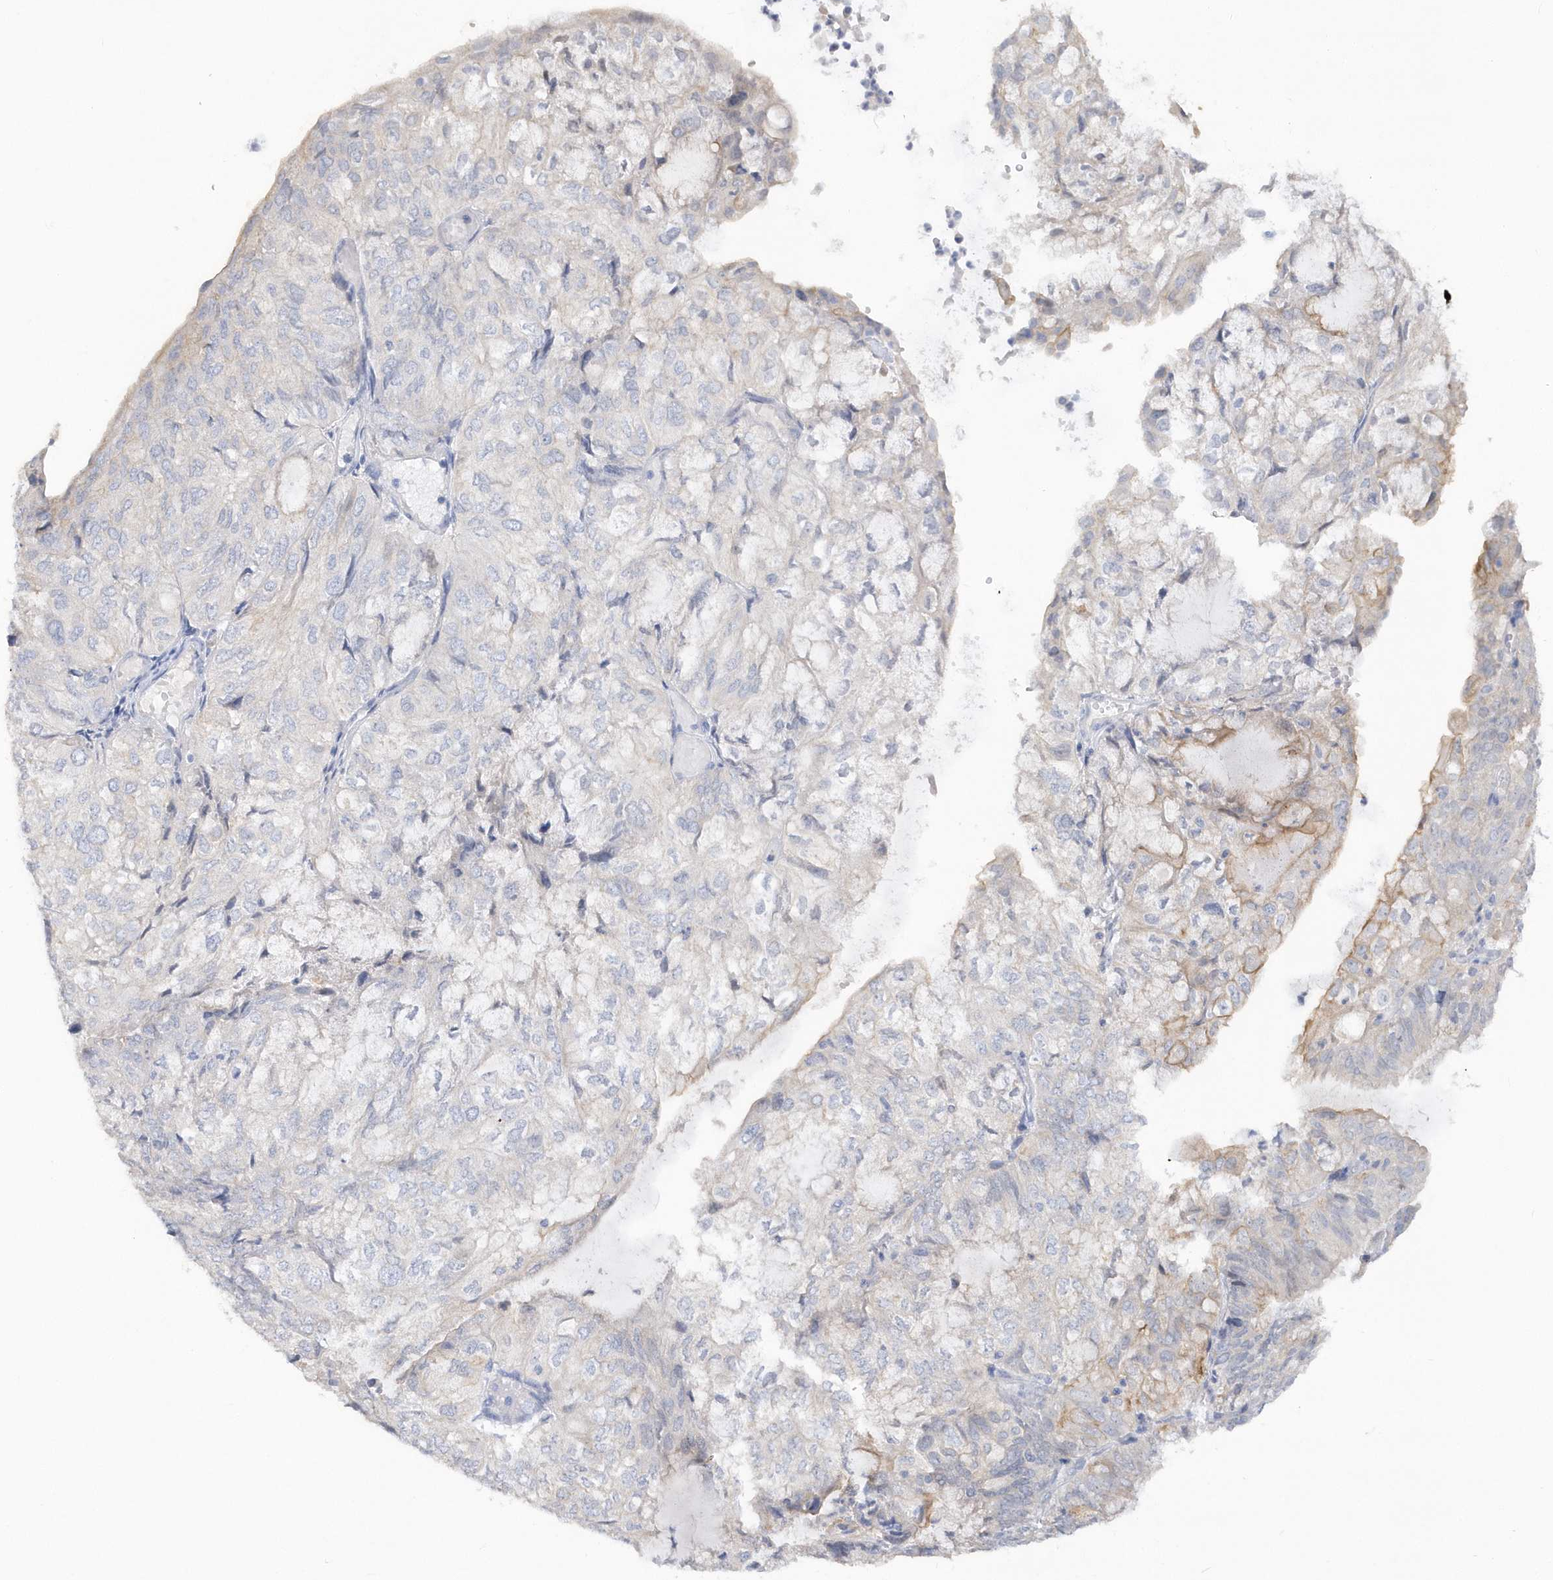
{"staining": {"intensity": "weak", "quantity": "<25%", "location": "cytoplasmic/membranous"}, "tissue": "endometrial cancer", "cell_type": "Tumor cells", "image_type": "cancer", "snomed": [{"axis": "morphology", "description": "Adenocarcinoma, NOS"}, {"axis": "topography", "description": "Endometrium"}], "caption": "Immunohistochemistry photomicrograph of endometrial adenocarcinoma stained for a protein (brown), which reveals no staining in tumor cells.", "gene": "RPE", "patient": {"sex": "female", "age": 81}}